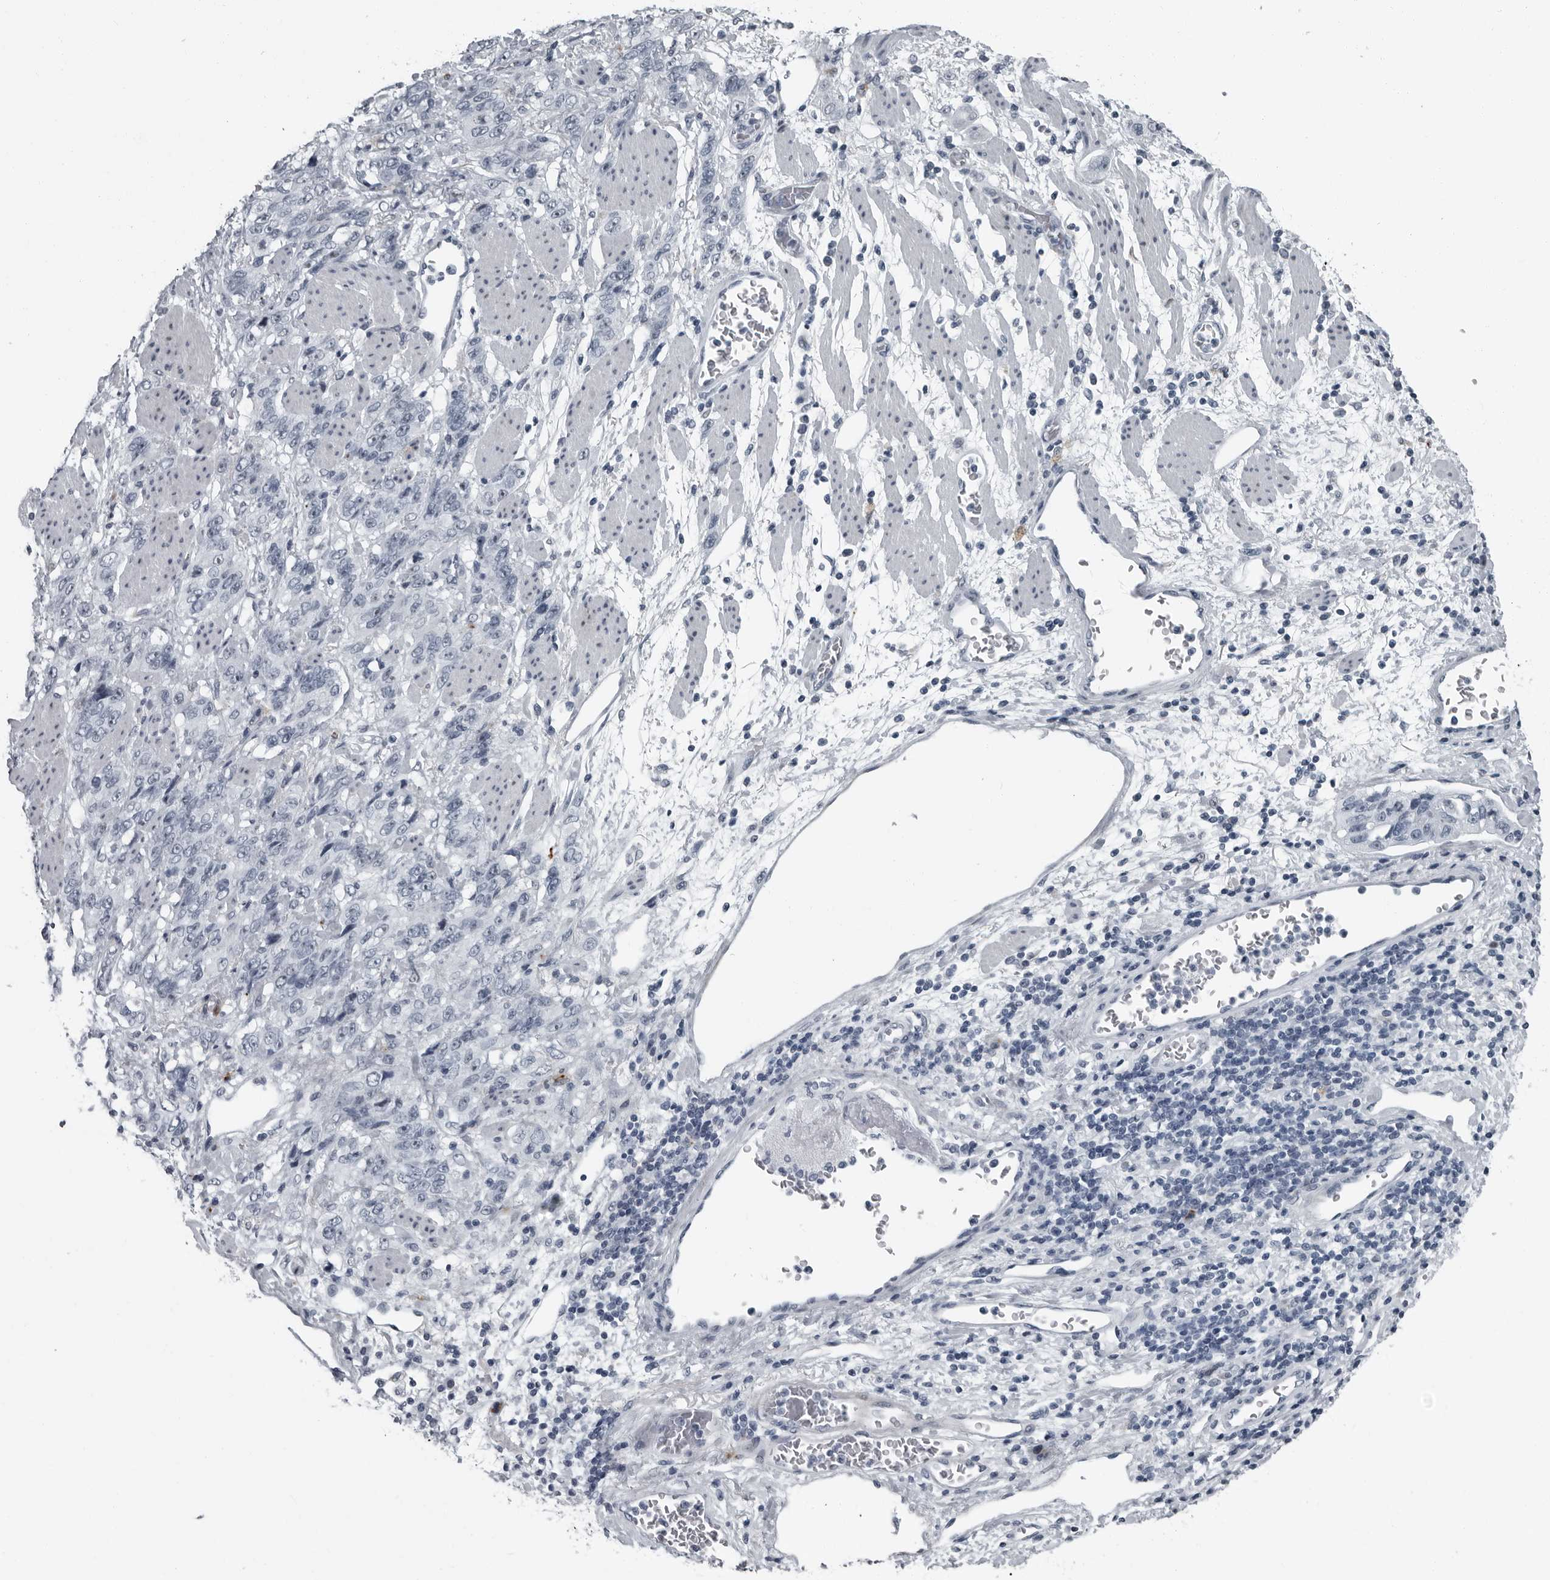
{"staining": {"intensity": "negative", "quantity": "none", "location": "none"}, "tissue": "stomach cancer", "cell_type": "Tumor cells", "image_type": "cancer", "snomed": [{"axis": "morphology", "description": "Adenocarcinoma, NOS"}, {"axis": "topography", "description": "Stomach"}], "caption": "The immunohistochemistry (IHC) image has no significant expression in tumor cells of stomach adenocarcinoma tissue.", "gene": "PDCD11", "patient": {"sex": "male", "age": 48}}